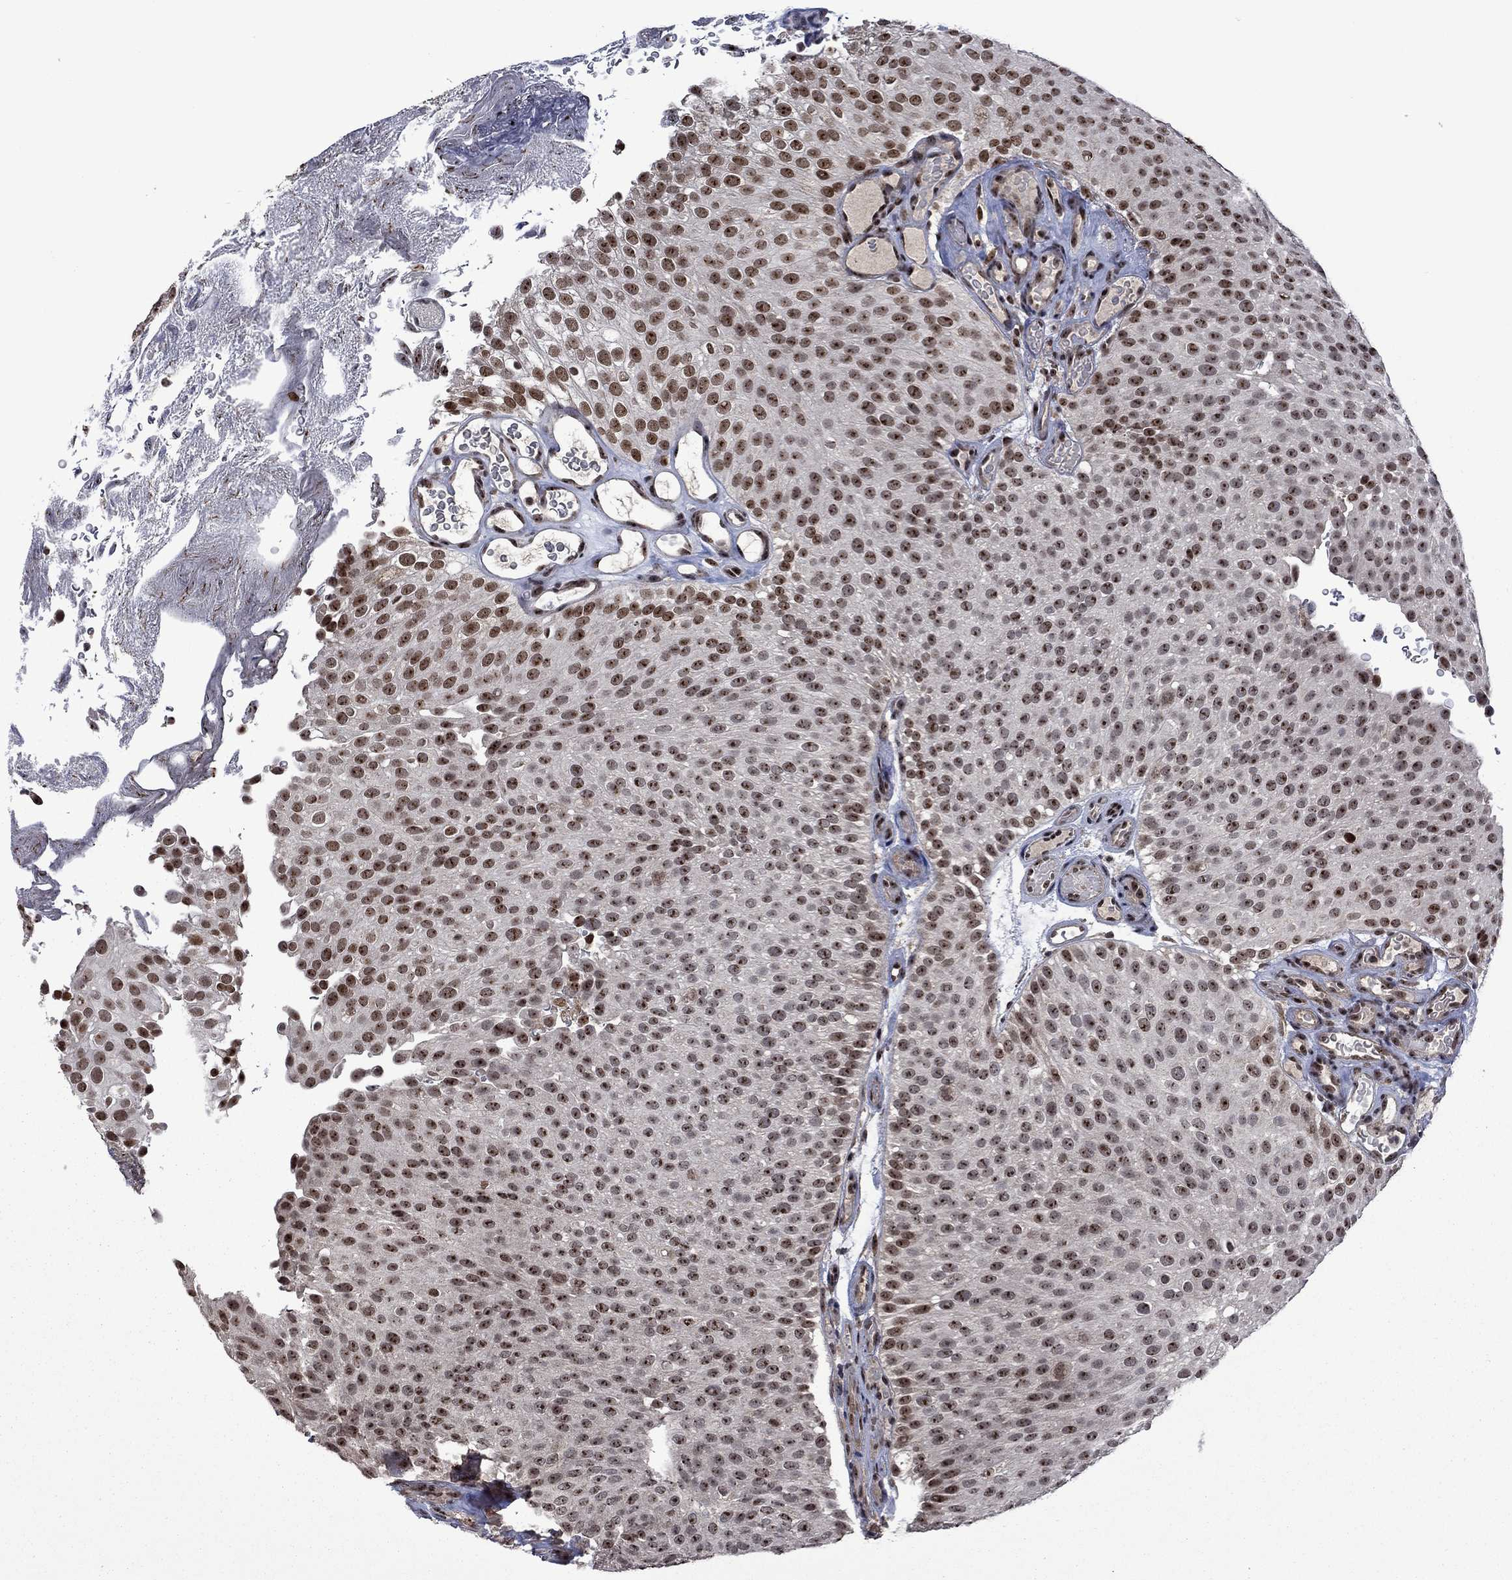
{"staining": {"intensity": "moderate", "quantity": "25%-75%", "location": "nuclear"}, "tissue": "urothelial cancer", "cell_type": "Tumor cells", "image_type": "cancer", "snomed": [{"axis": "morphology", "description": "Urothelial carcinoma, Low grade"}, {"axis": "topography", "description": "Urinary bladder"}], "caption": "Urothelial cancer was stained to show a protein in brown. There is medium levels of moderate nuclear staining in approximately 25%-75% of tumor cells.", "gene": "FBL", "patient": {"sex": "male", "age": 78}}